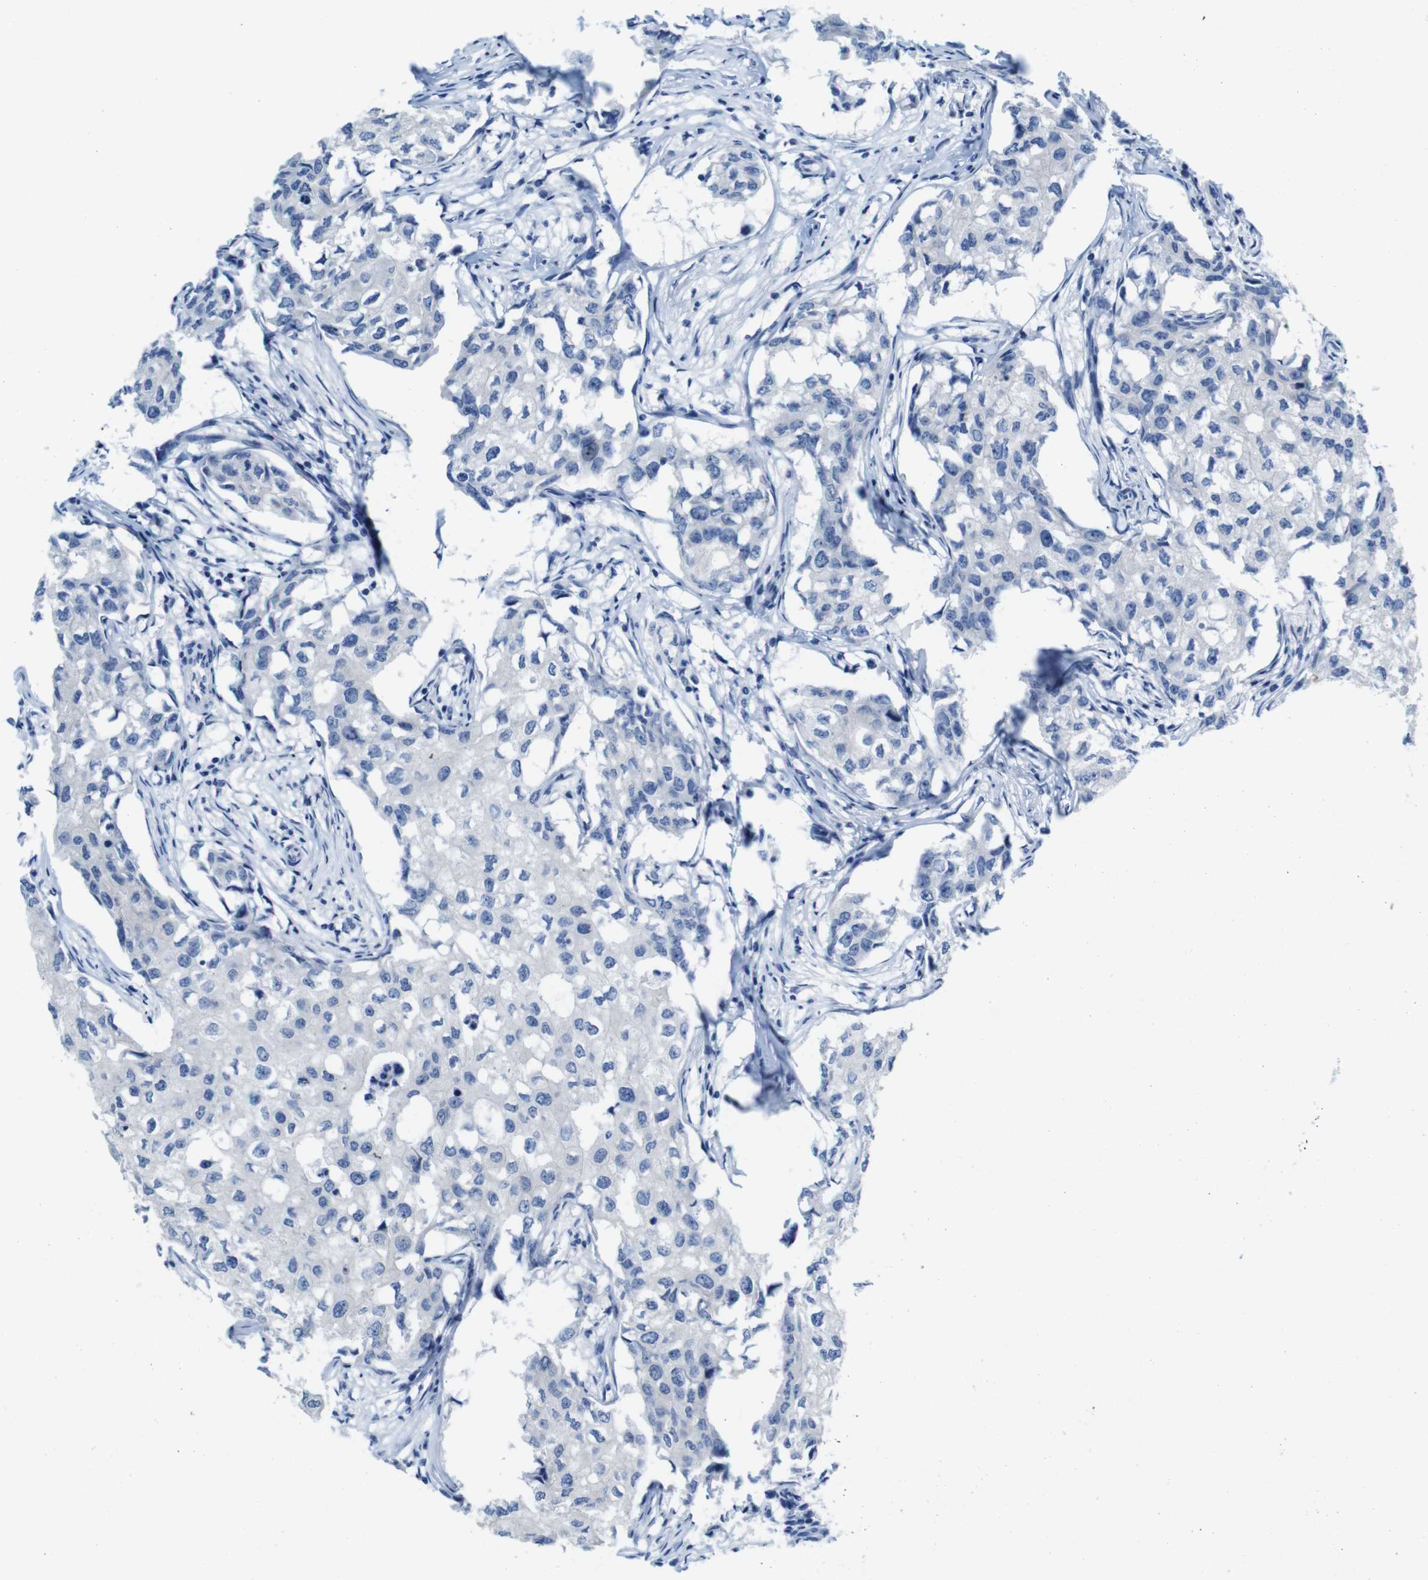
{"staining": {"intensity": "negative", "quantity": "none", "location": "none"}, "tissue": "breast cancer", "cell_type": "Tumor cells", "image_type": "cancer", "snomed": [{"axis": "morphology", "description": "Duct carcinoma"}, {"axis": "topography", "description": "Breast"}], "caption": "The image shows no significant expression in tumor cells of infiltrating ductal carcinoma (breast). (DAB (3,3'-diaminobenzidine) immunohistochemistry with hematoxylin counter stain).", "gene": "C1orf210", "patient": {"sex": "female", "age": 27}}